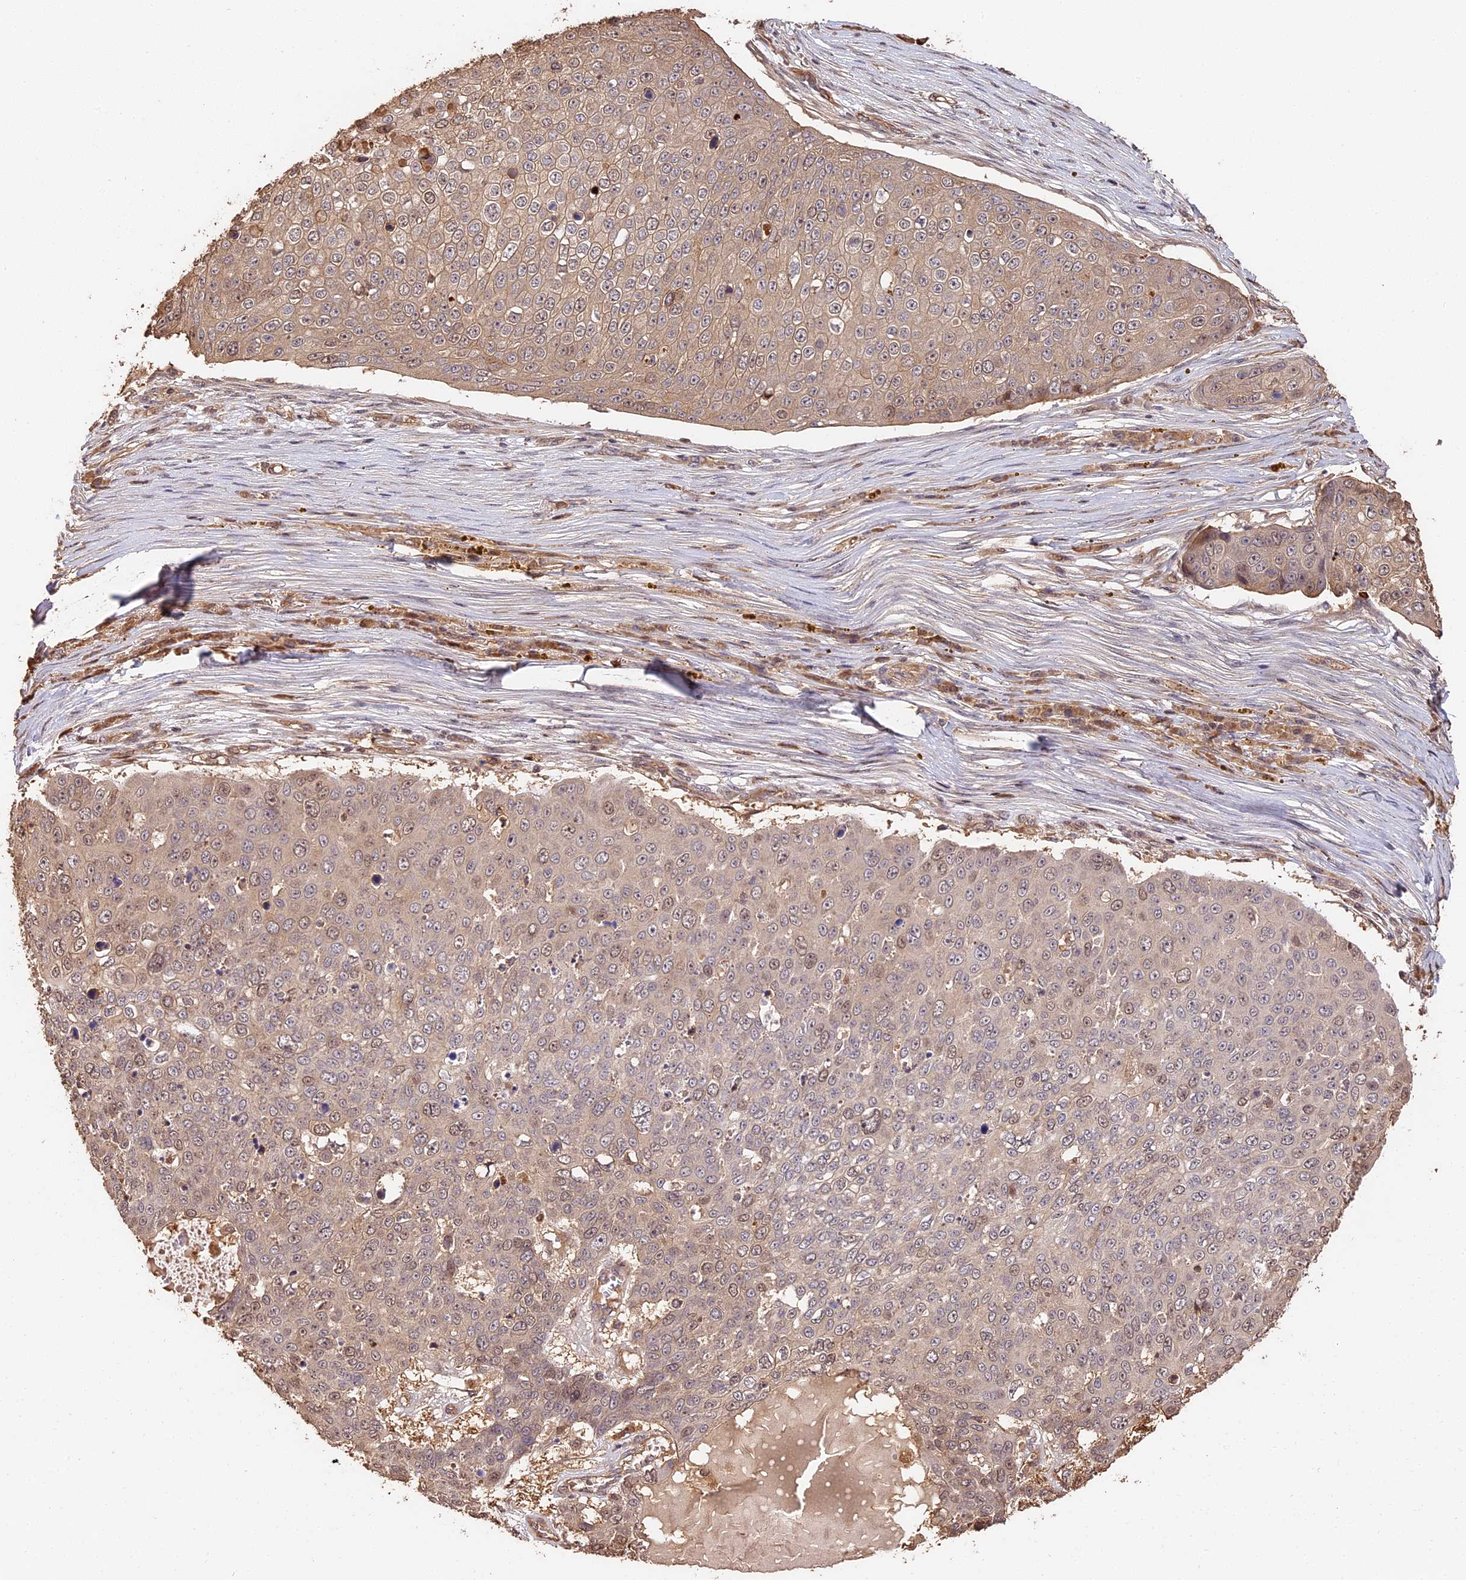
{"staining": {"intensity": "weak", "quantity": "25%-75%", "location": "cytoplasmic/membranous"}, "tissue": "skin cancer", "cell_type": "Tumor cells", "image_type": "cancer", "snomed": [{"axis": "morphology", "description": "Squamous cell carcinoma, NOS"}, {"axis": "topography", "description": "Skin"}], "caption": "The histopathology image exhibits a brown stain indicating the presence of a protein in the cytoplasmic/membranous of tumor cells in squamous cell carcinoma (skin). Nuclei are stained in blue.", "gene": "PPP1R37", "patient": {"sex": "male", "age": 71}}